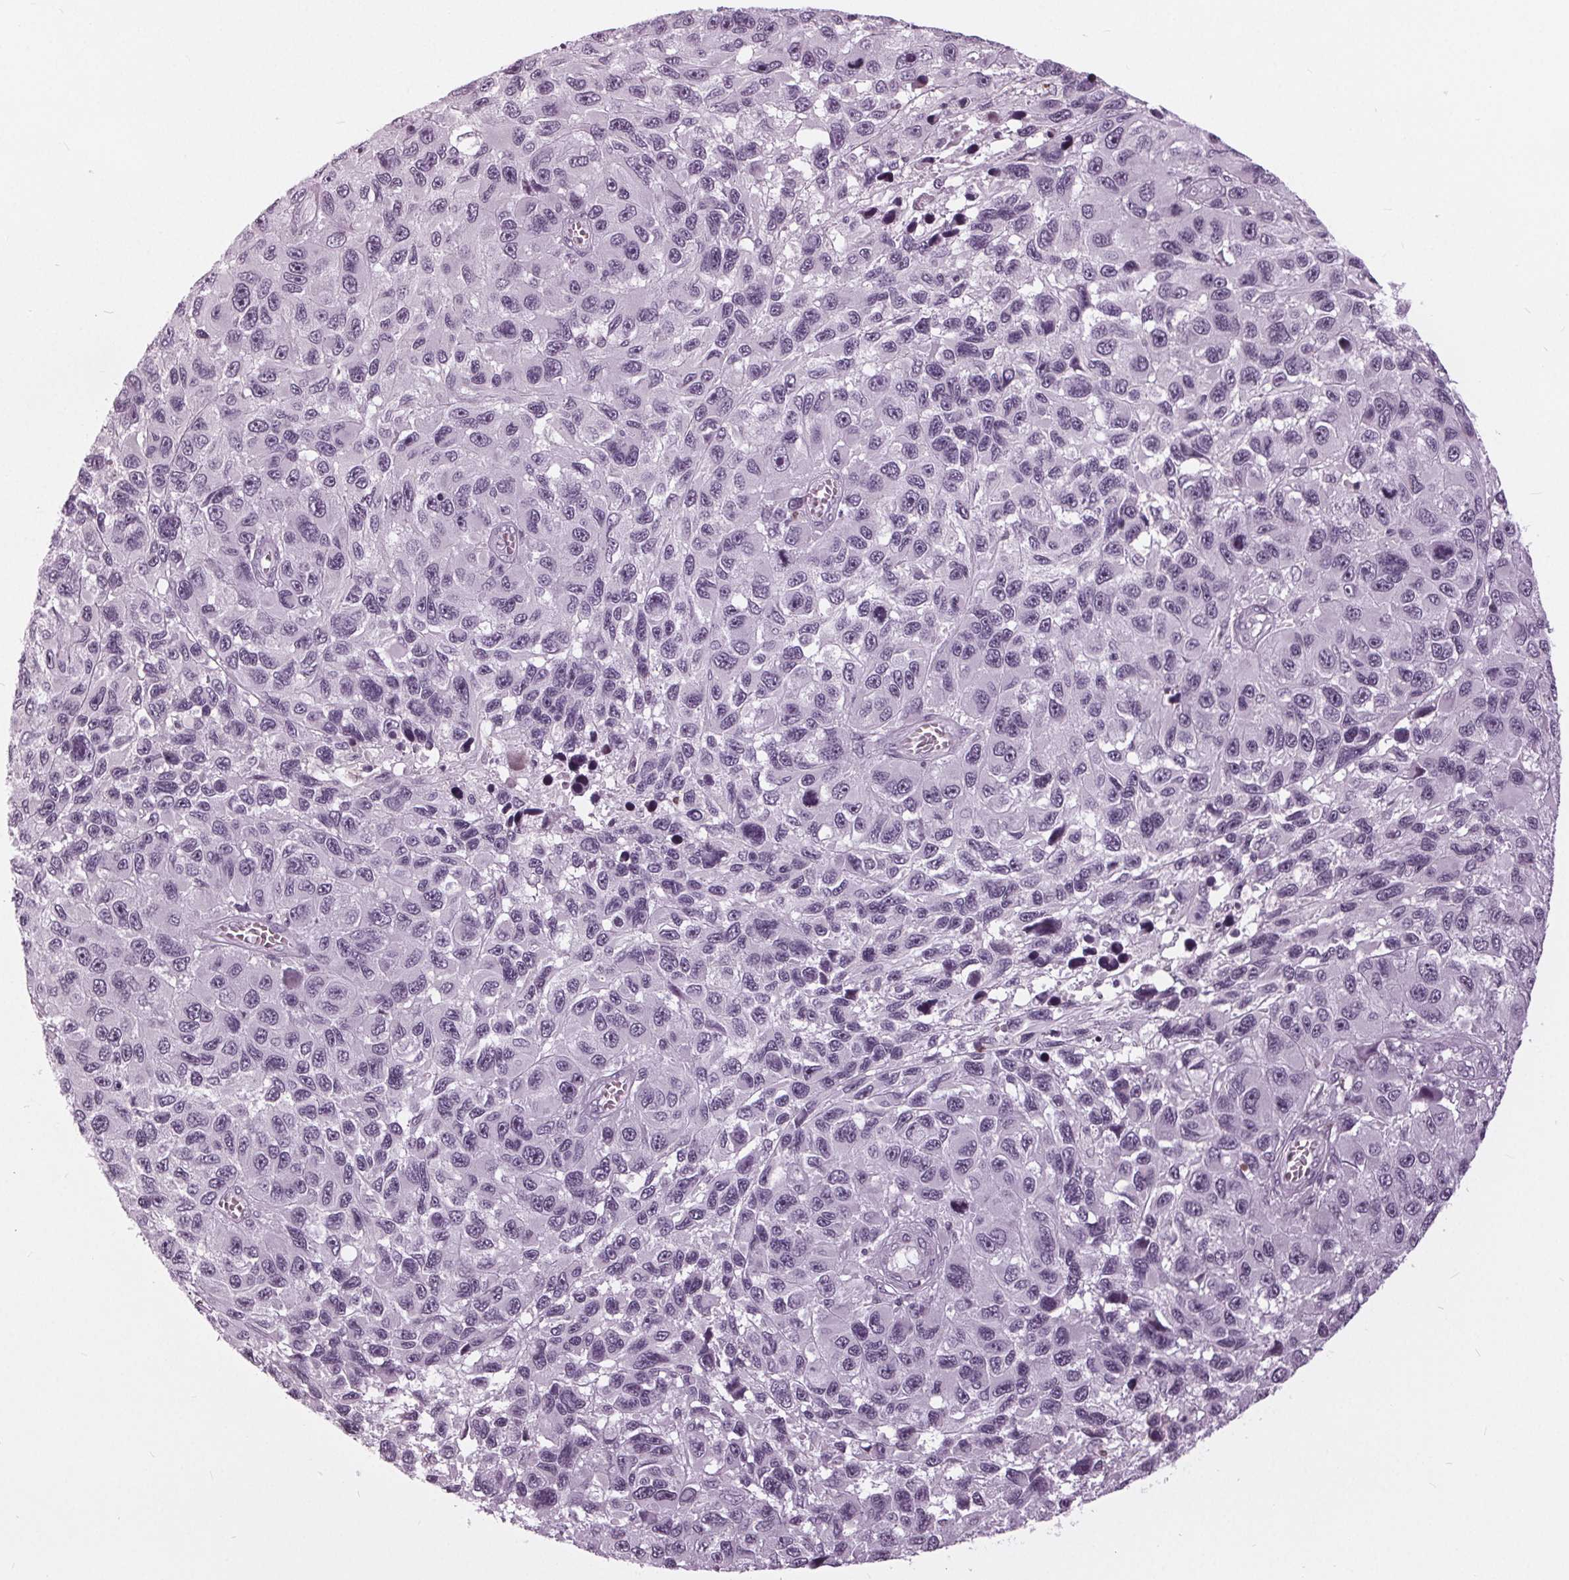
{"staining": {"intensity": "negative", "quantity": "none", "location": "none"}, "tissue": "melanoma", "cell_type": "Tumor cells", "image_type": "cancer", "snomed": [{"axis": "morphology", "description": "Malignant melanoma, NOS"}, {"axis": "topography", "description": "Skin"}], "caption": "IHC histopathology image of melanoma stained for a protein (brown), which reveals no expression in tumor cells. (DAB IHC with hematoxylin counter stain).", "gene": "SLC9A4", "patient": {"sex": "male", "age": 53}}